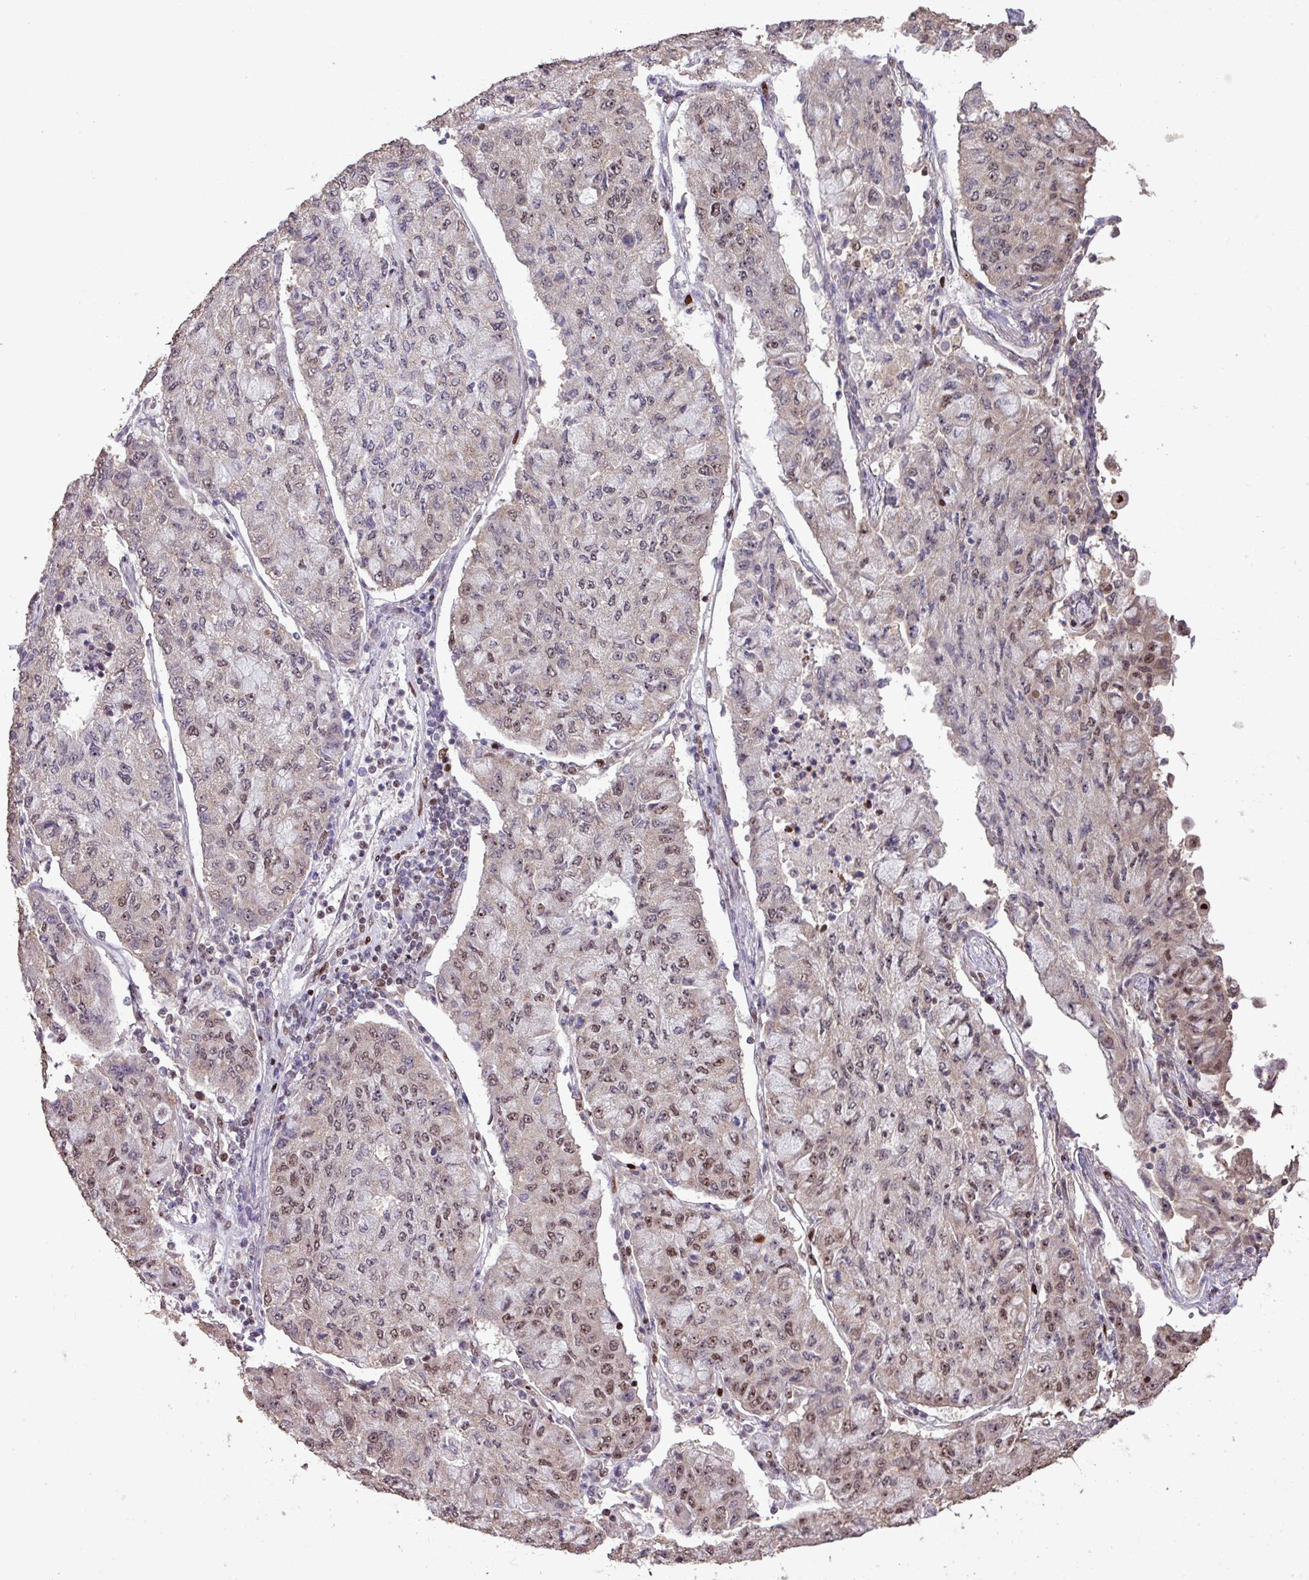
{"staining": {"intensity": "moderate", "quantity": "<25%", "location": "nuclear"}, "tissue": "lung cancer", "cell_type": "Tumor cells", "image_type": "cancer", "snomed": [{"axis": "morphology", "description": "Squamous cell carcinoma, NOS"}, {"axis": "topography", "description": "Lung"}], "caption": "Tumor cells exhibit low levels of moderate nuclear positivity in about <25% of cells in lung cancer. The staining was performed using DAB, with brown indicating positive protein expression. Nuclei are stained blue with hematoxylin.", "gene": "ZNF709", "patient": {"sex": "male", "age": 74}}